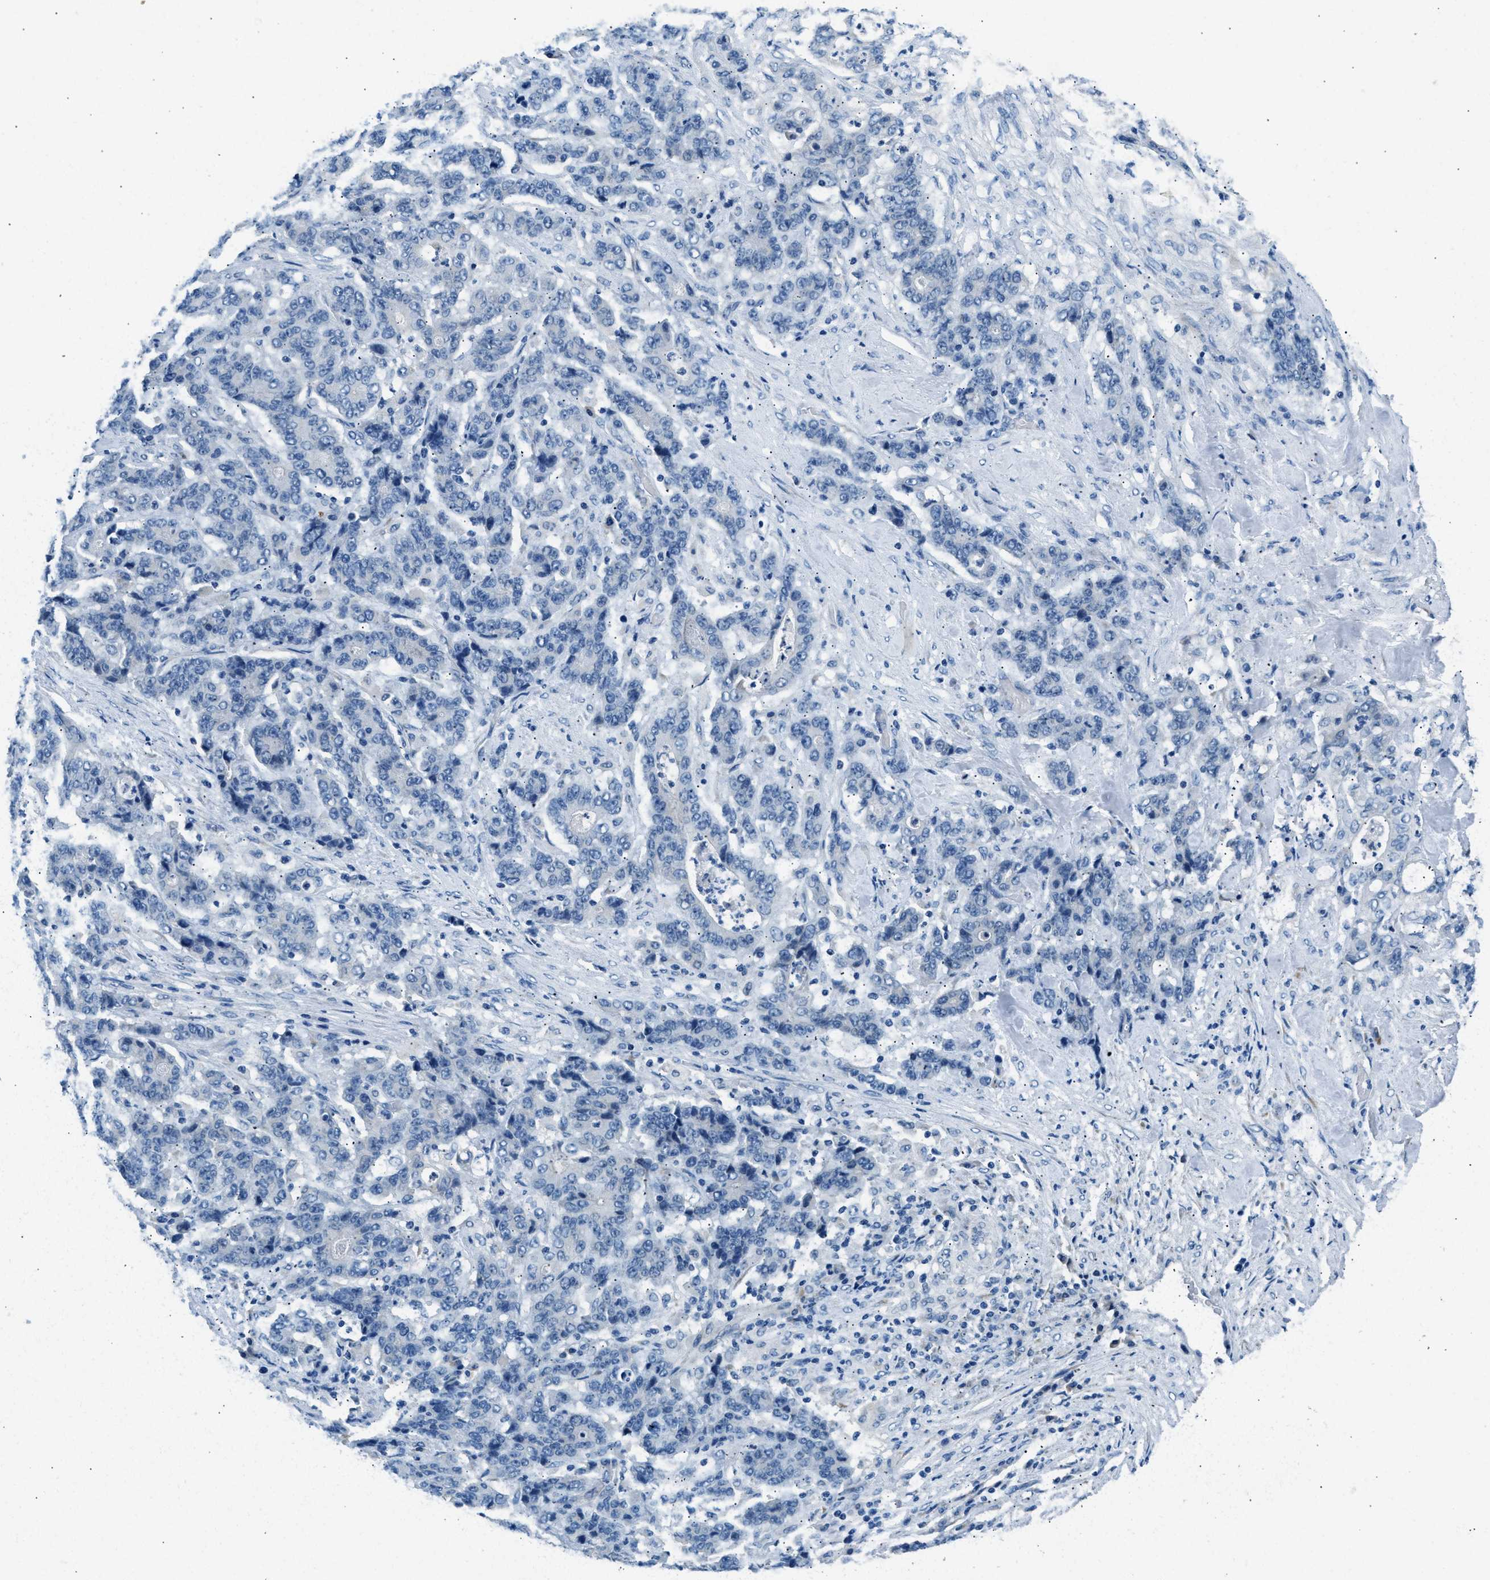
{"staining": {"intensity": "negative", "quantity": "none", "location": "none"}, "tissue": "stomach cancer", "cell_type": "Tumor cells", "image_type": "cancer", "snomed": [{"axis": "morphology", "description": "Adenocarcinoma, NOS"}, {"axis": "topography", "description": "Stomach"}], "caption": "A photomicrograph of human adenocarcinoma (stomach) is negative for staining in tumor cells.", "gene": "CLDN18", "patient": {"sex": "female", "age": 73}}